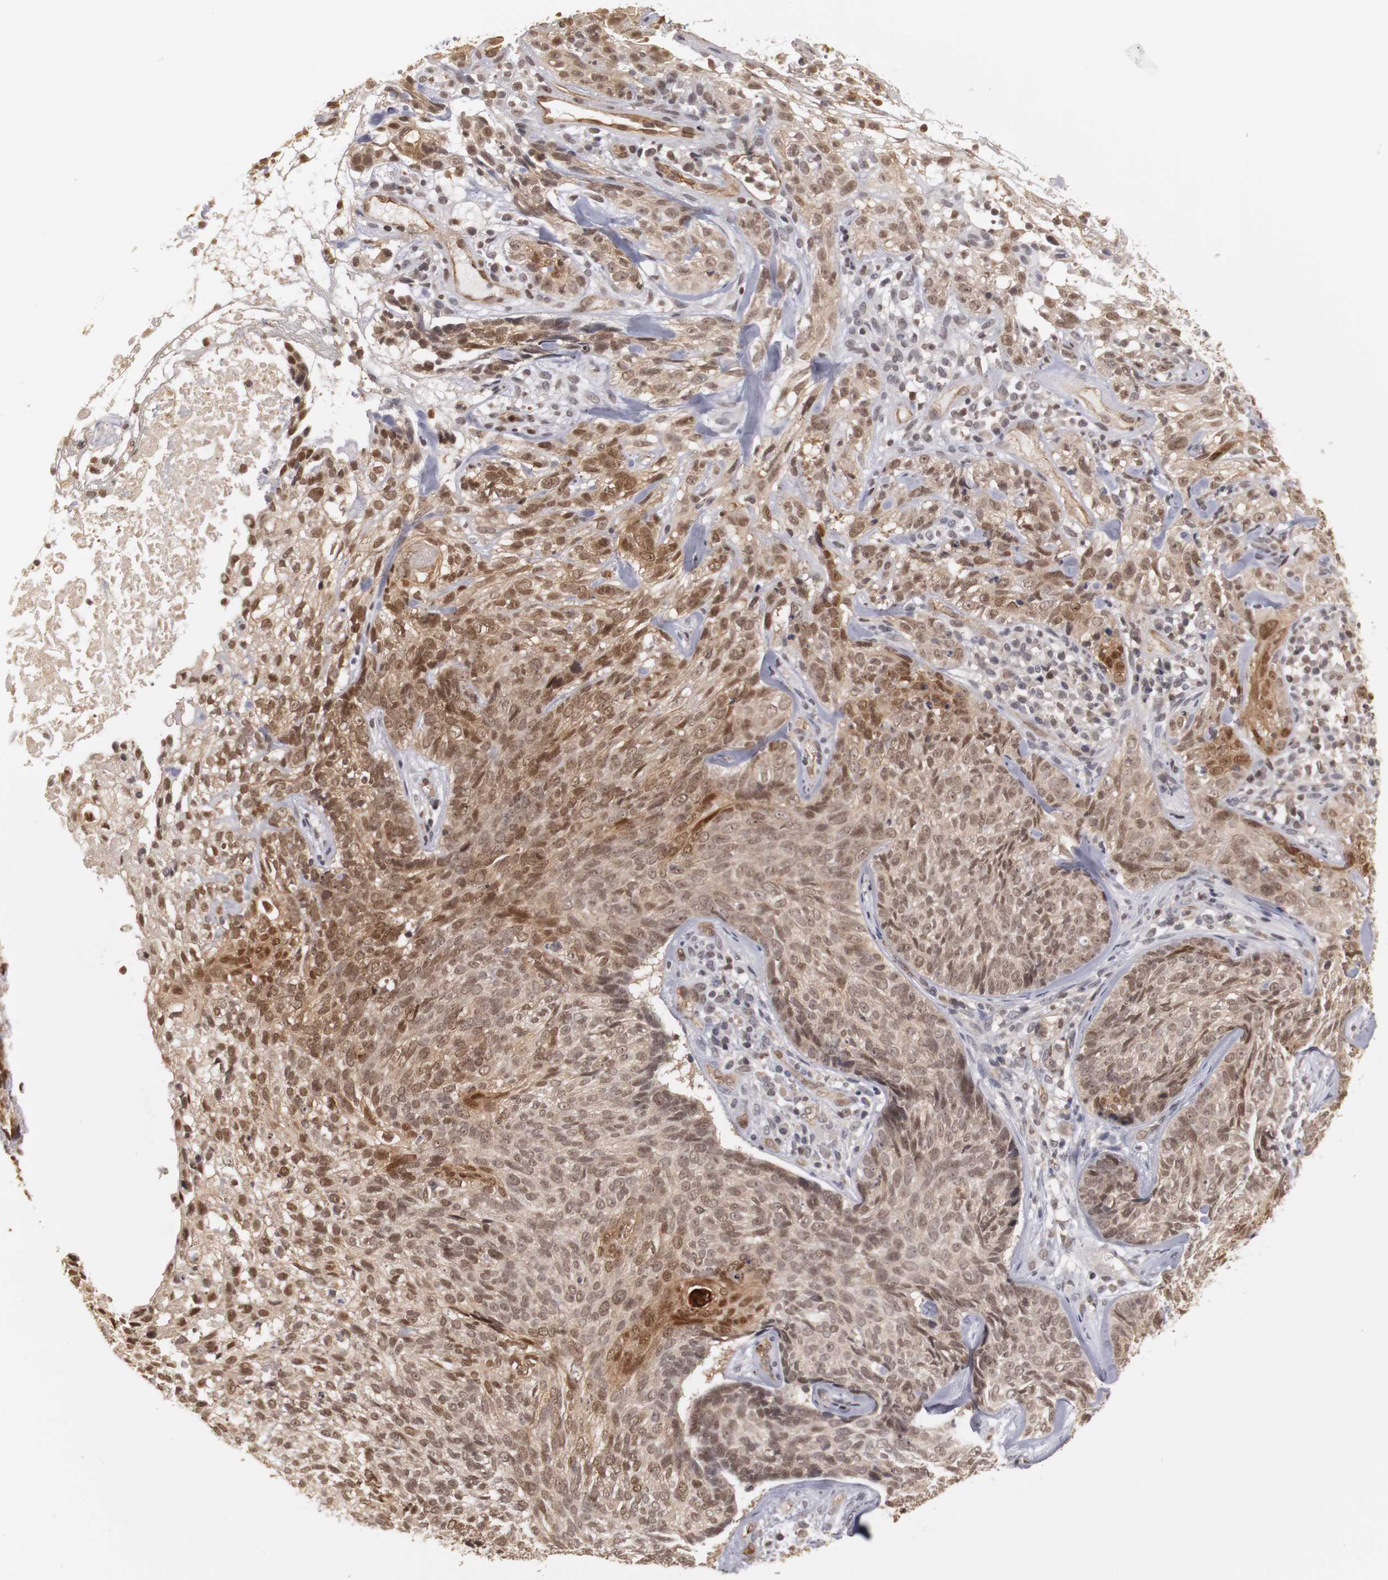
{"staining": {"intensity": "moderate", "quantity": ">75%", "location": "cytoplasmic/membranous,nuclear"}, "tissue": "skin cancer", "cell_type": "Tumor cells", "image_type": "cancer", "snomed": [{"axis": "morphology", "description": "Basal cell carcinoma"}, {"axis": "topography", "description": "Skin"}], "caption": "Immunohistochemical staining of human skin cancer (basal cell carcinoma) demonstrates medium levels of moderate cytoplasmic/membranous and nuclear protein staining in about >75% of tumor cells.", "gene": "PLEKHA1", "patient": {"sex": "male", "age": 72}}